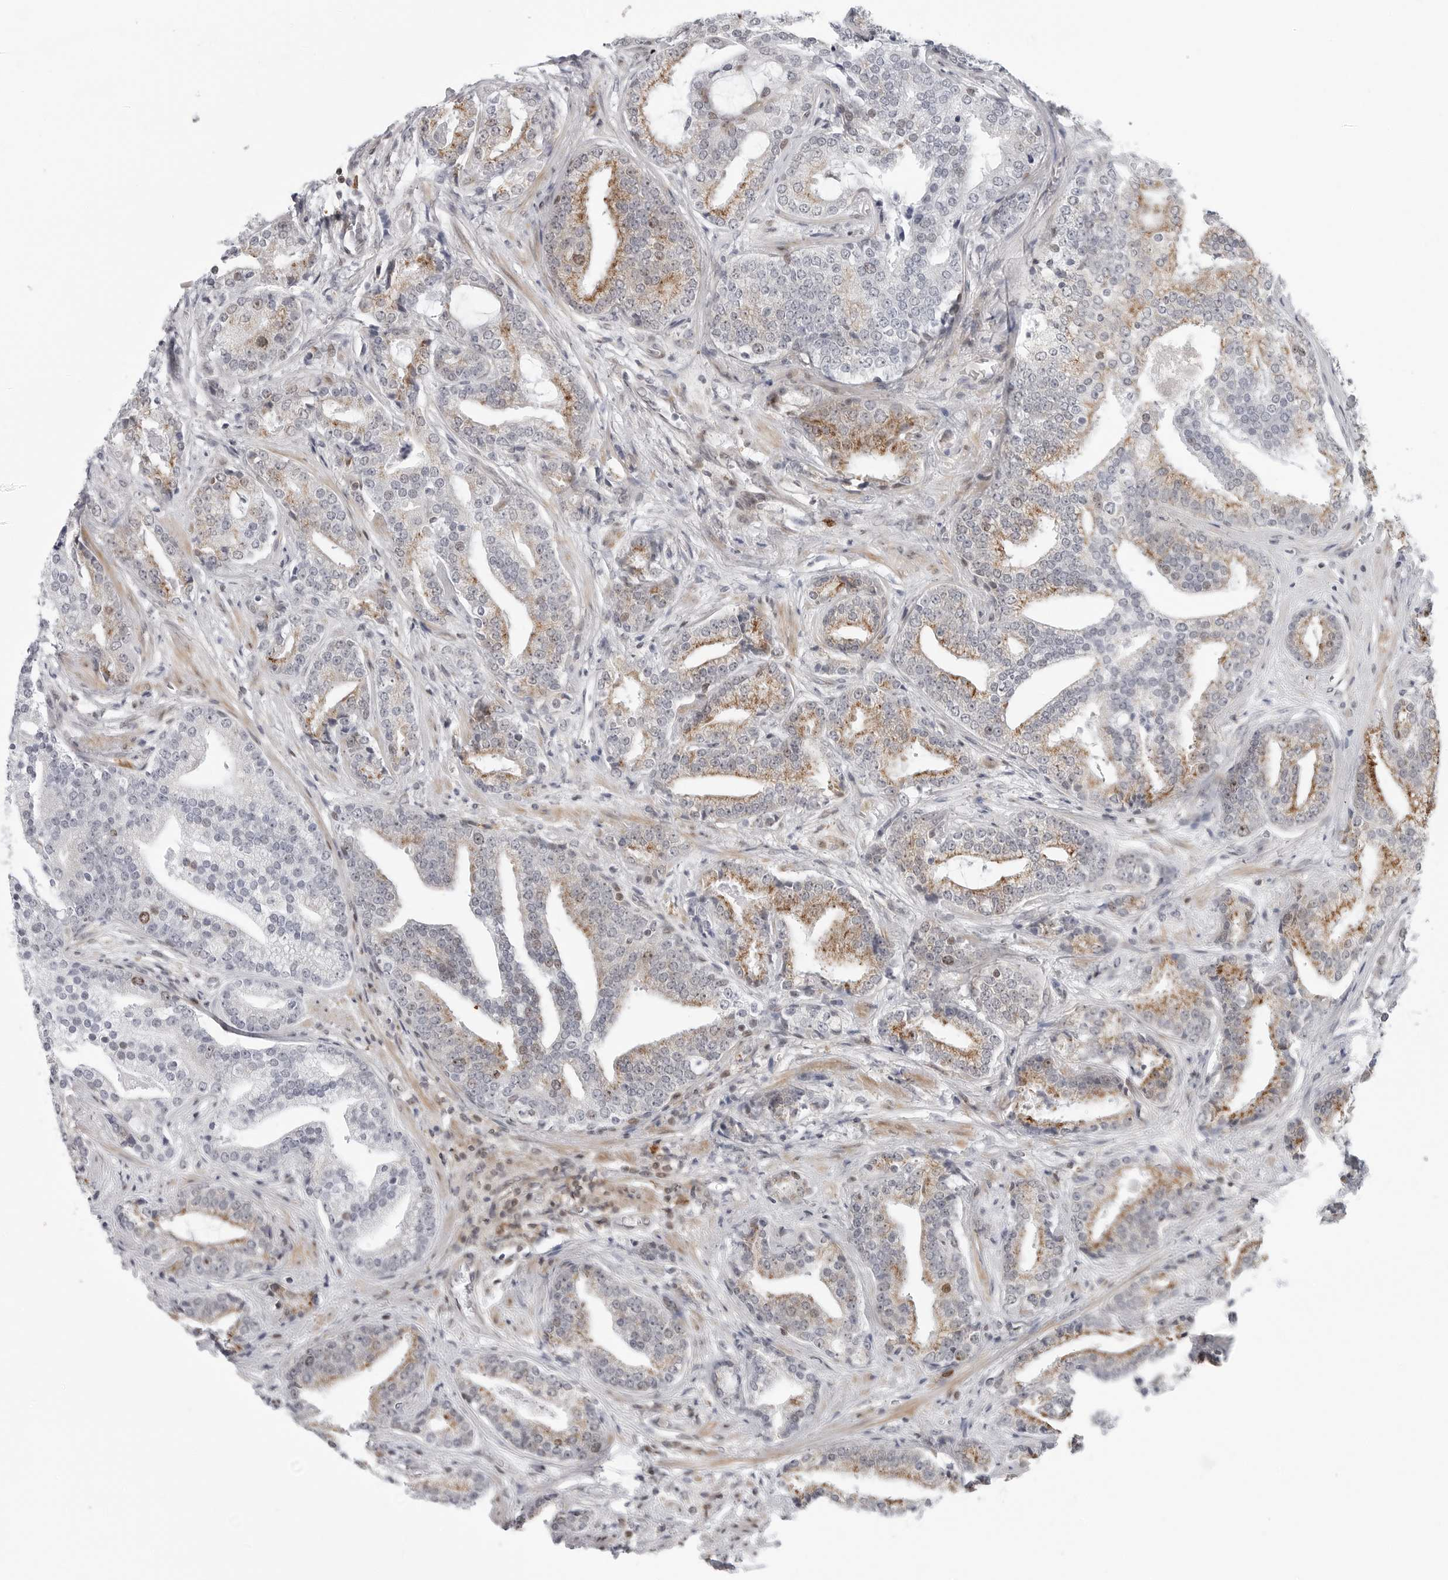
{"staining": {"intensity": "moderate", "quantity": "25%-75%", "location": "cytoplasmic/membranous"}, "tissue": "prostate cancer", "cell_type": "Tumor cells", "image_type": "cancer", "snomed": [{"axis": "morphology", "description": "Adenocarcinoma, Low grade"}, {"axis": "topography", "description": "Prostate"}], "caption": "Immunohistochemical staining of low-grade adenocarcinoma (prostate) displays medium levels of moderate cytoplasmic/membranous staining in approximately 25%-75% of tumor cells.", "gene": "FAM135B", "patient": {"sex": "male", "age": 67}}